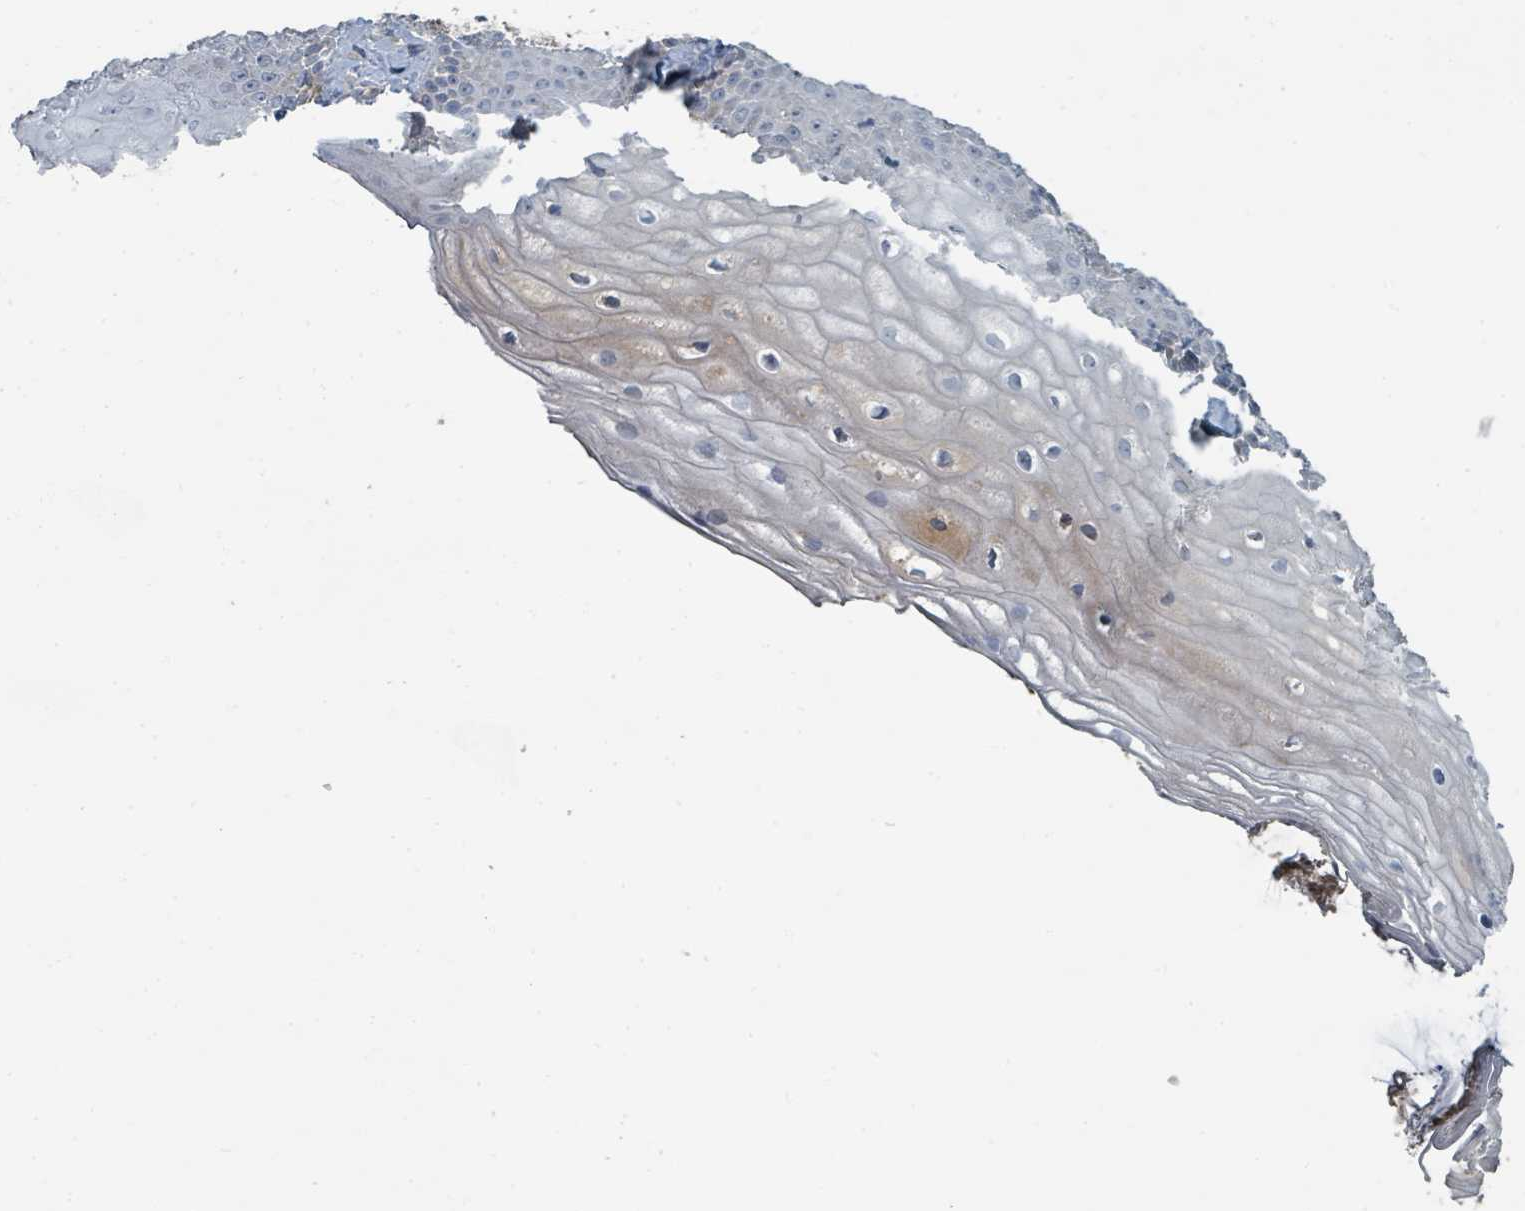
{"staining": {"intensity": "weak", "quantity": "<25%", "location": "cytoplasmic/membranous"}, "tissue": "skin", "cell_type": "Epidermal cells", "image_type": "normal", "snomed": [{"axis": "morphology", "description": "Normal tissue, NOS"}, {"axis": "topography", "description": "Anal"}], "caption": "This is a histopathology image of IHC staining of unremarkable skin, which shows no positivity in epidermal cells.", "gene": "SLC44A5", "patient": {"sex": "male", "age": 80}}